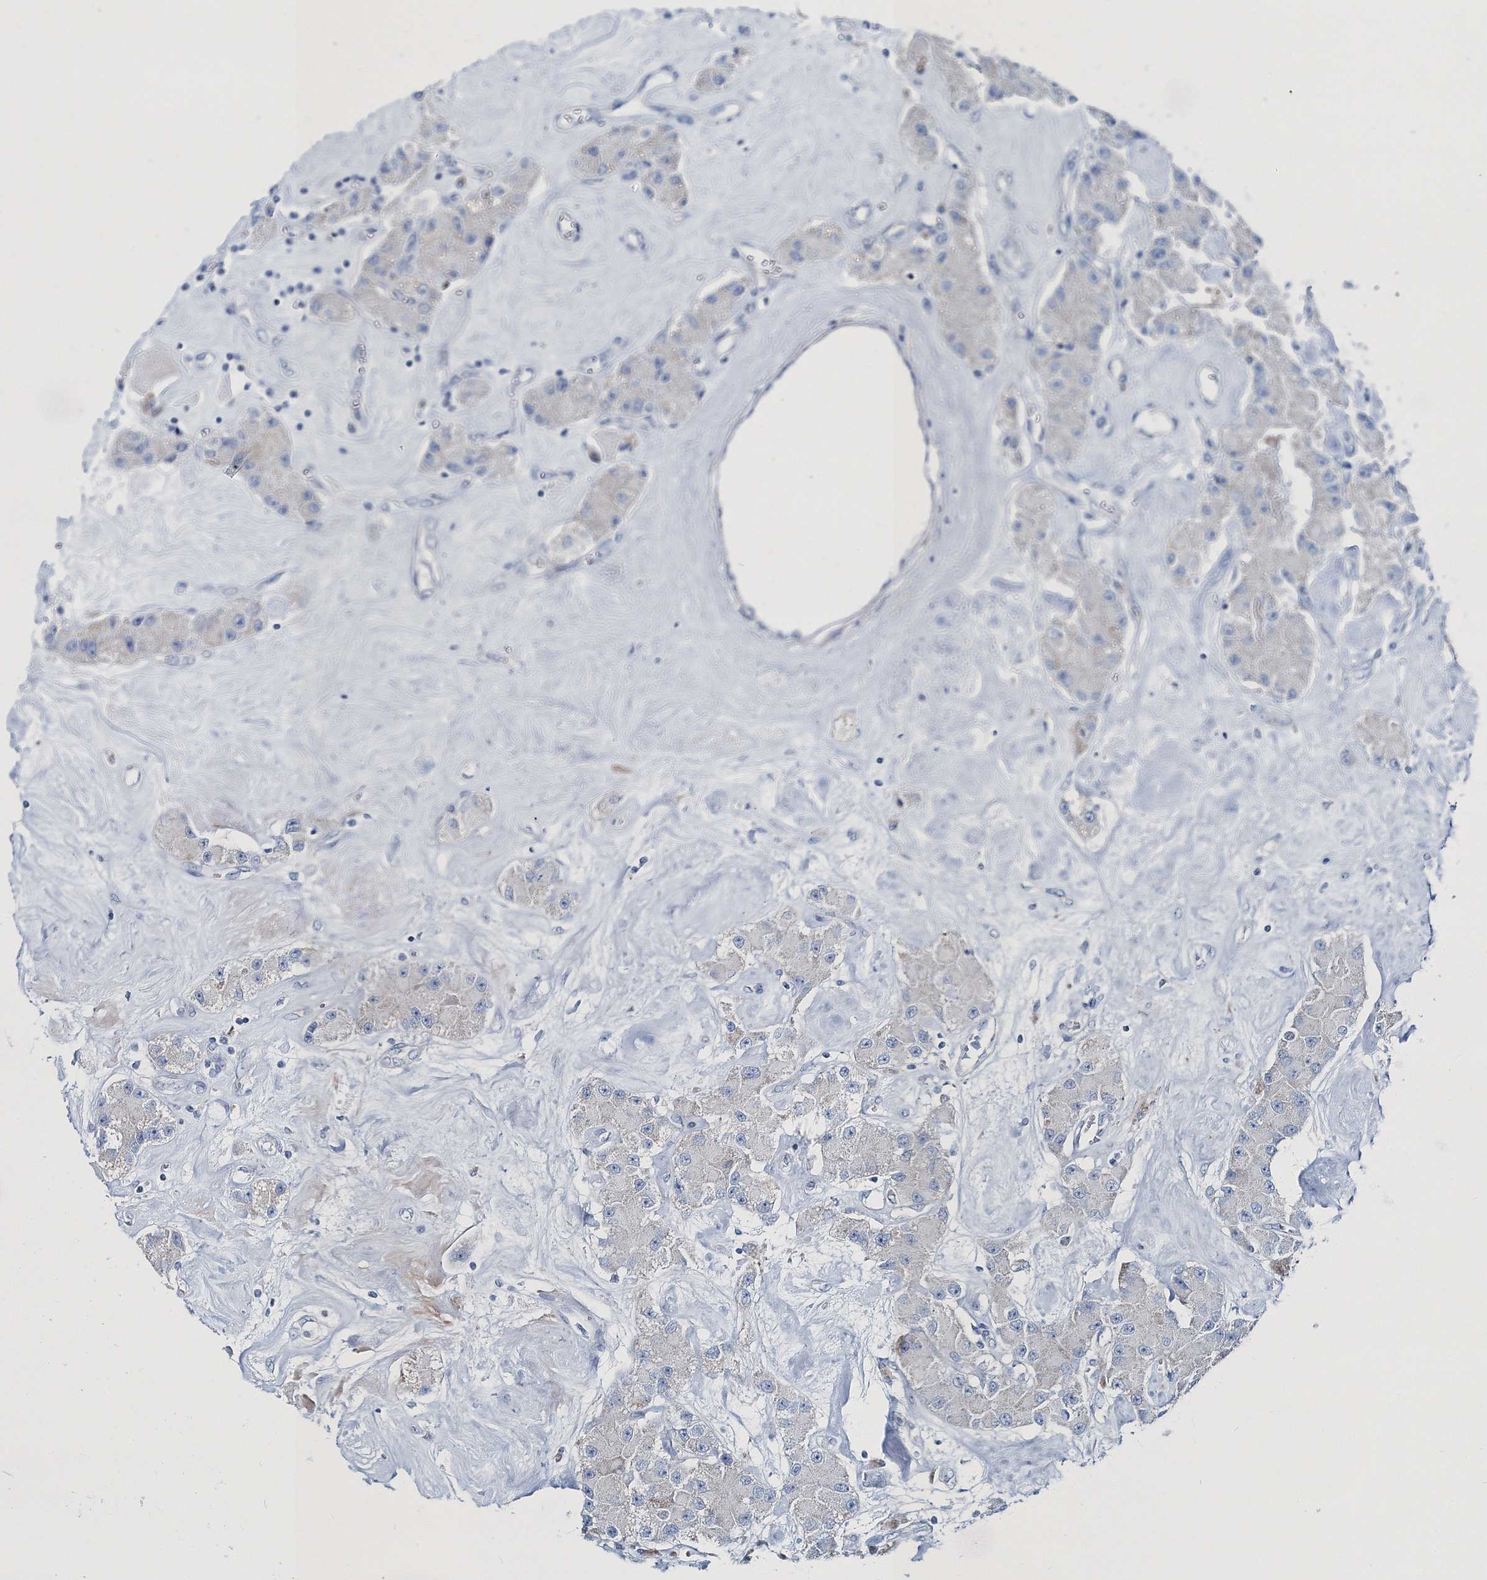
{"staining": {"intensity": "negative", "quantity": "none", "location": "none"}, "tissue": "carcinoid", "cell_type": "Tumor cells", "image_type": "cancer", "snomed": [{"axis": "morphology", "description": "Carcinoid, malignant, NOS"}, {"axis": "topography", "description": "Pancreas"}], "caption": "IHC of carcinoid reveals no positivity in tumor cells.", "gene": "GABARAPL2", "patient": {"sex": "male", "age": 41}}